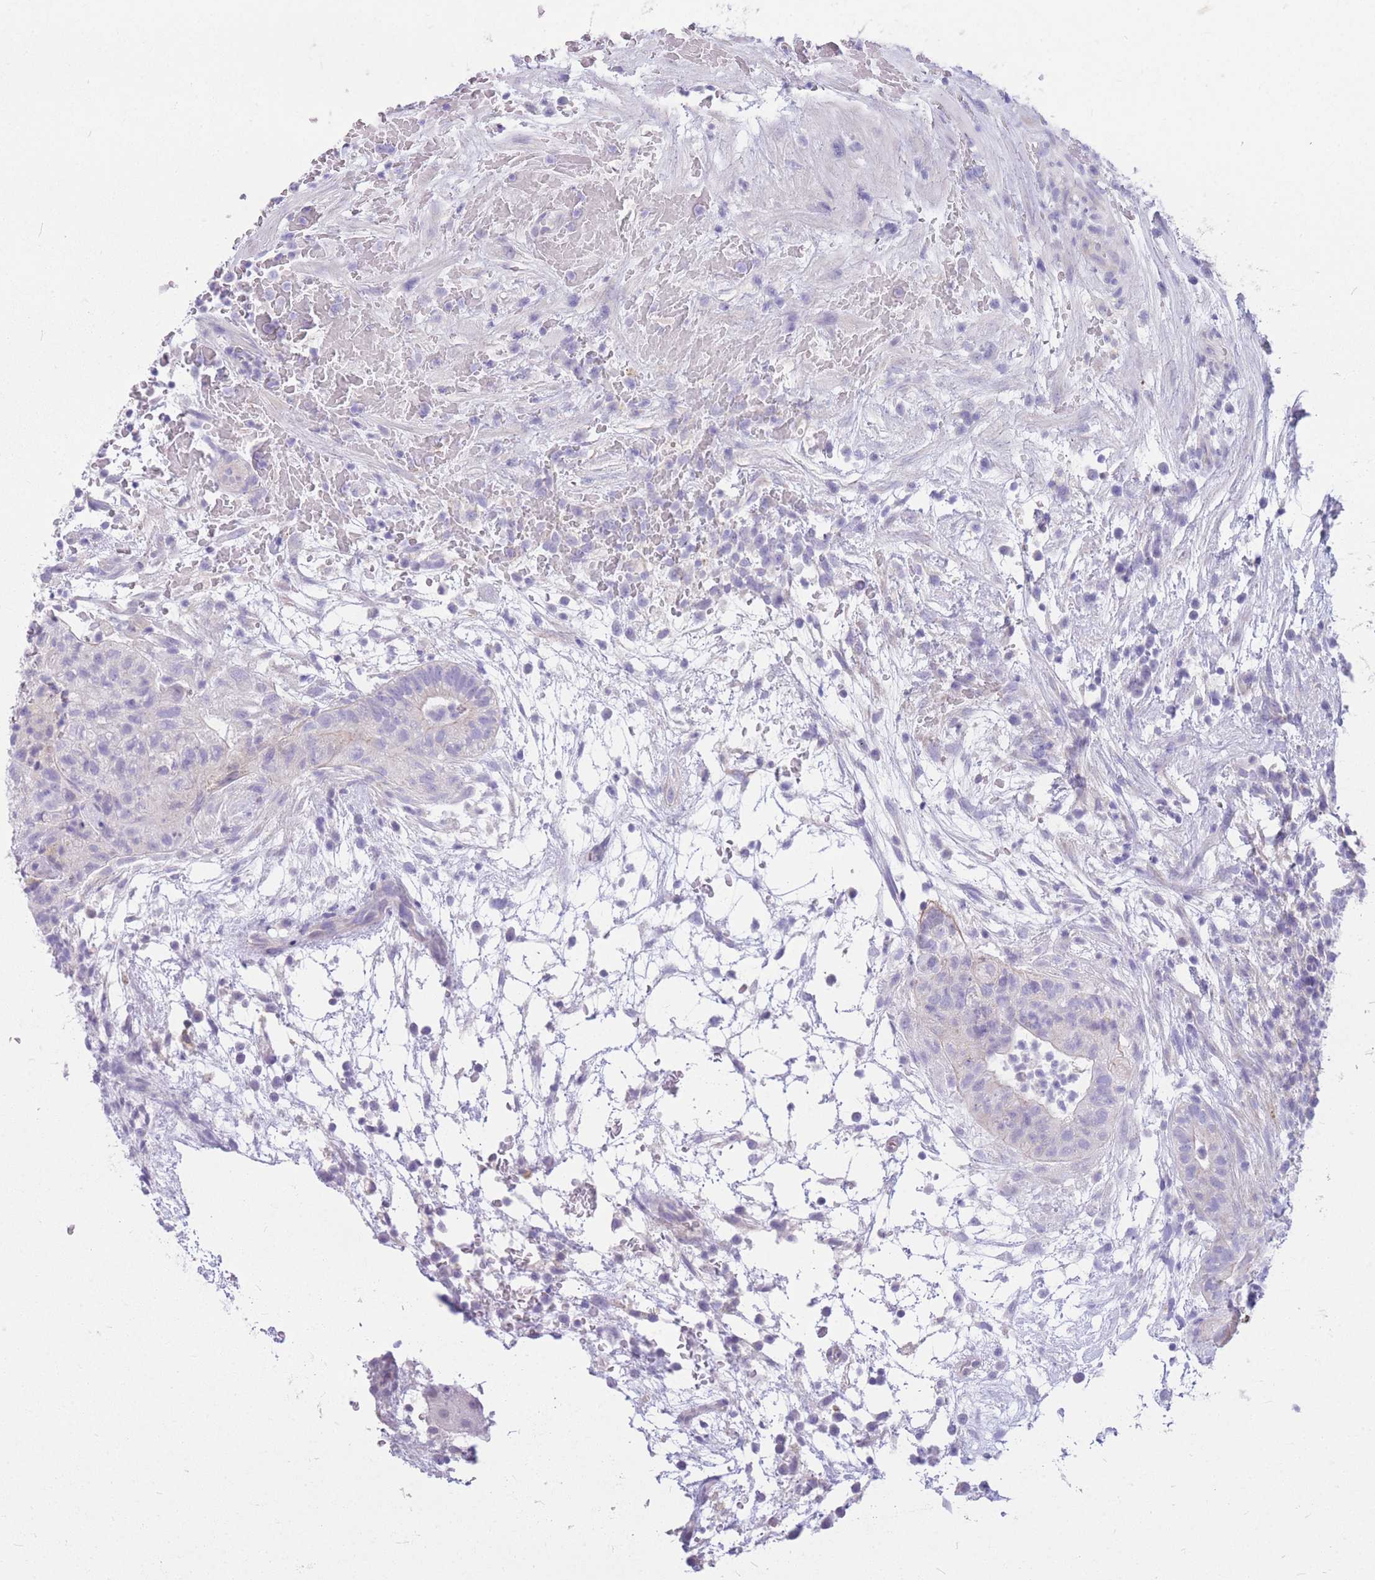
{"staining": {"intensity": "negative", "quantity": "none", "location": "none"}, "tissue": "testis cancer", "cell_type": "Tumor cells", "image_type": "cancer", "snomed": [{"axis": "morphology", "description": "Normal tissue, NOS"}, {"axis": "morphology", "description": "Carcinoma, Embryonal, NOS"}, {"axis": "topography", "description": "Testis"}], "caption": "The histopathology image displays no staining of tumor cells in testis embryonal carcinoma.", "gene": "ZNF311", "patient": {"sex": "male", "age": 32}}